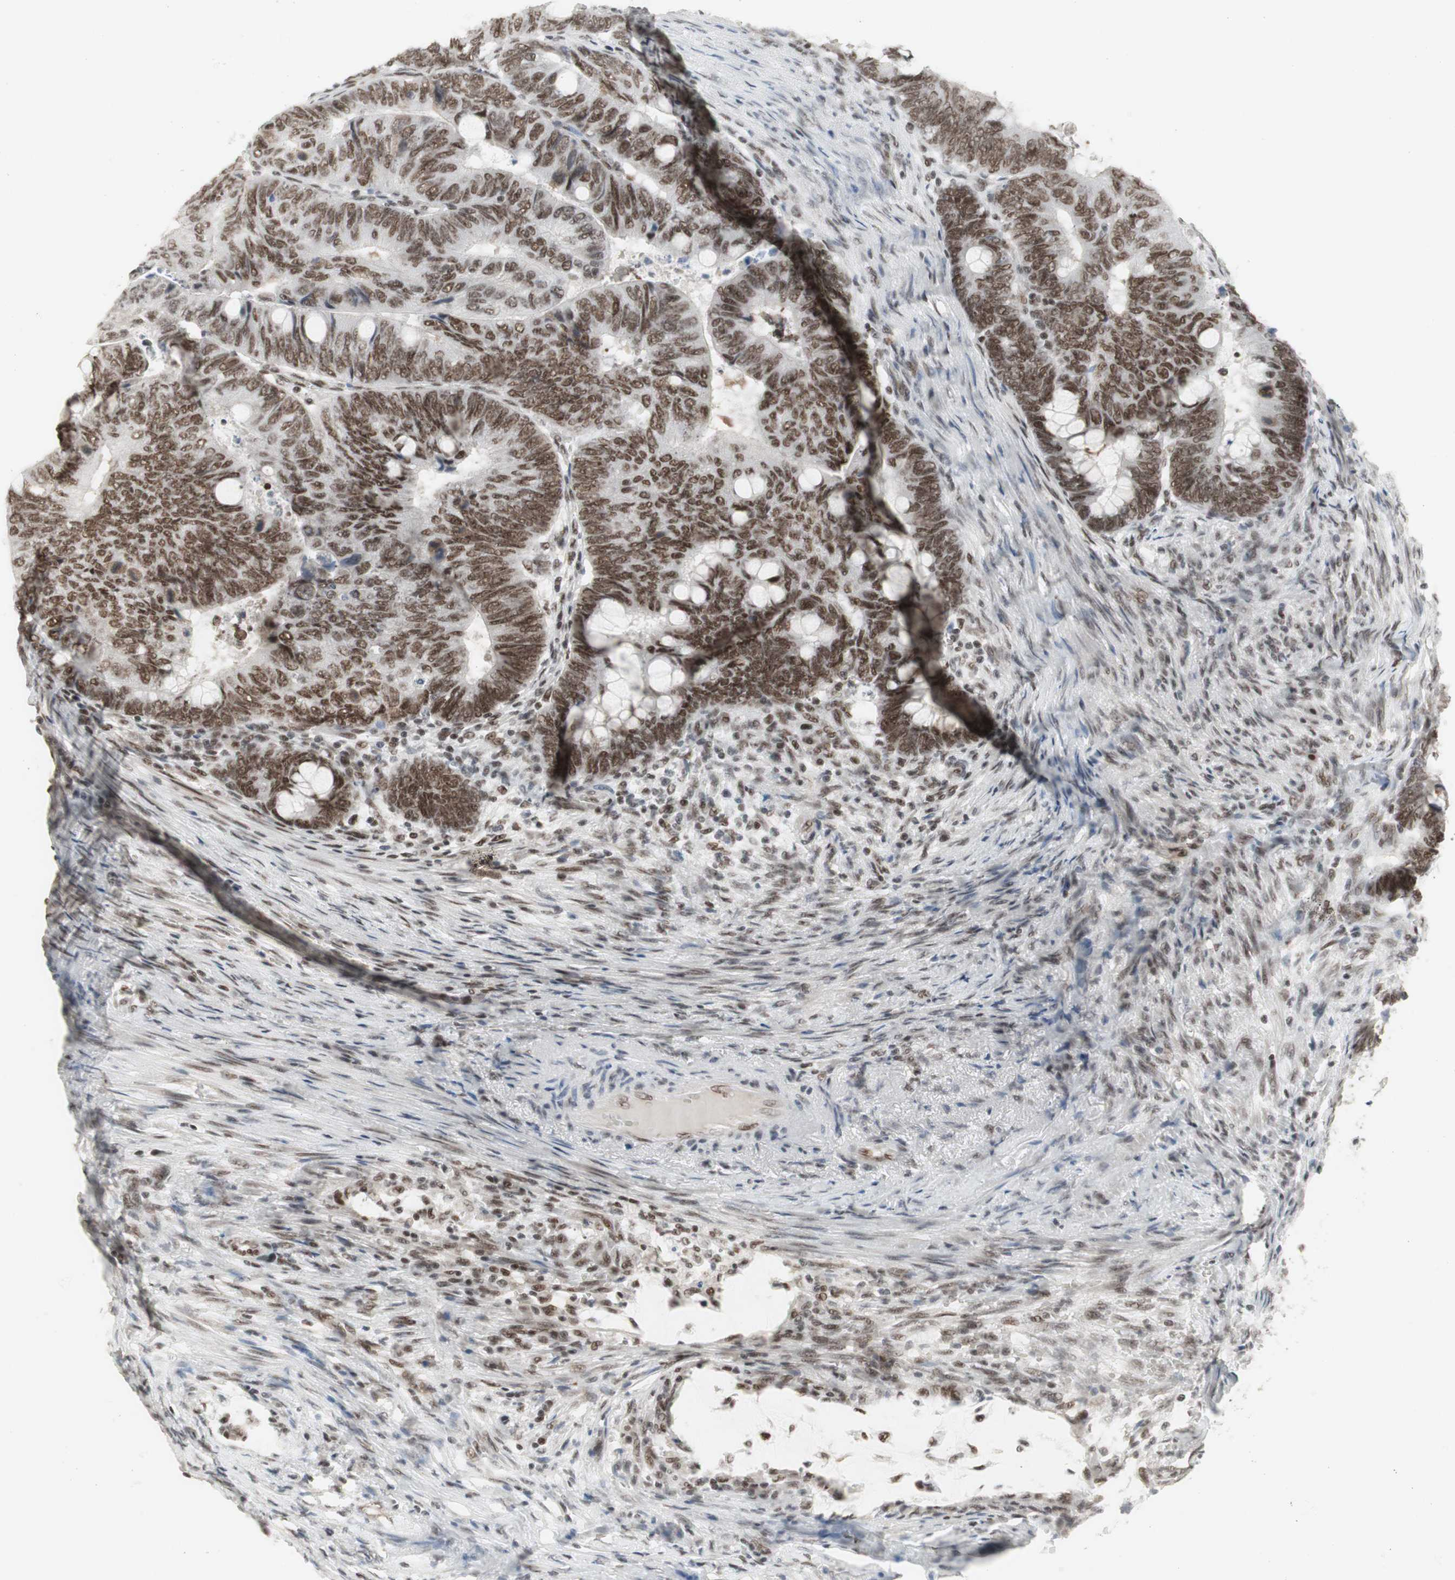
{"staining": {"intensity": "strong", "quantity": ">75%", "location": "nuclear"}, "tissue": "colorectal cancer", "cell_type": "Tumor cells", "image_type": "cancer", "snomed": [{"axis": "morphology", "description": "Normal tissue, NOS"}, {"axis": "morphology", "description": "Adenocarcinoma, NOS"}, {"axis": "topography", "description": "Rectum"}, {"axis": "topography", "description": "Peripheral nerve tissue"}], "caption": "Tumor cells show high levels of strong nuclear positivity in approximately >75% of cells in colorectal cancer.", "gene": "RTF1", "patient": {"sex": "male", "age": 92}}